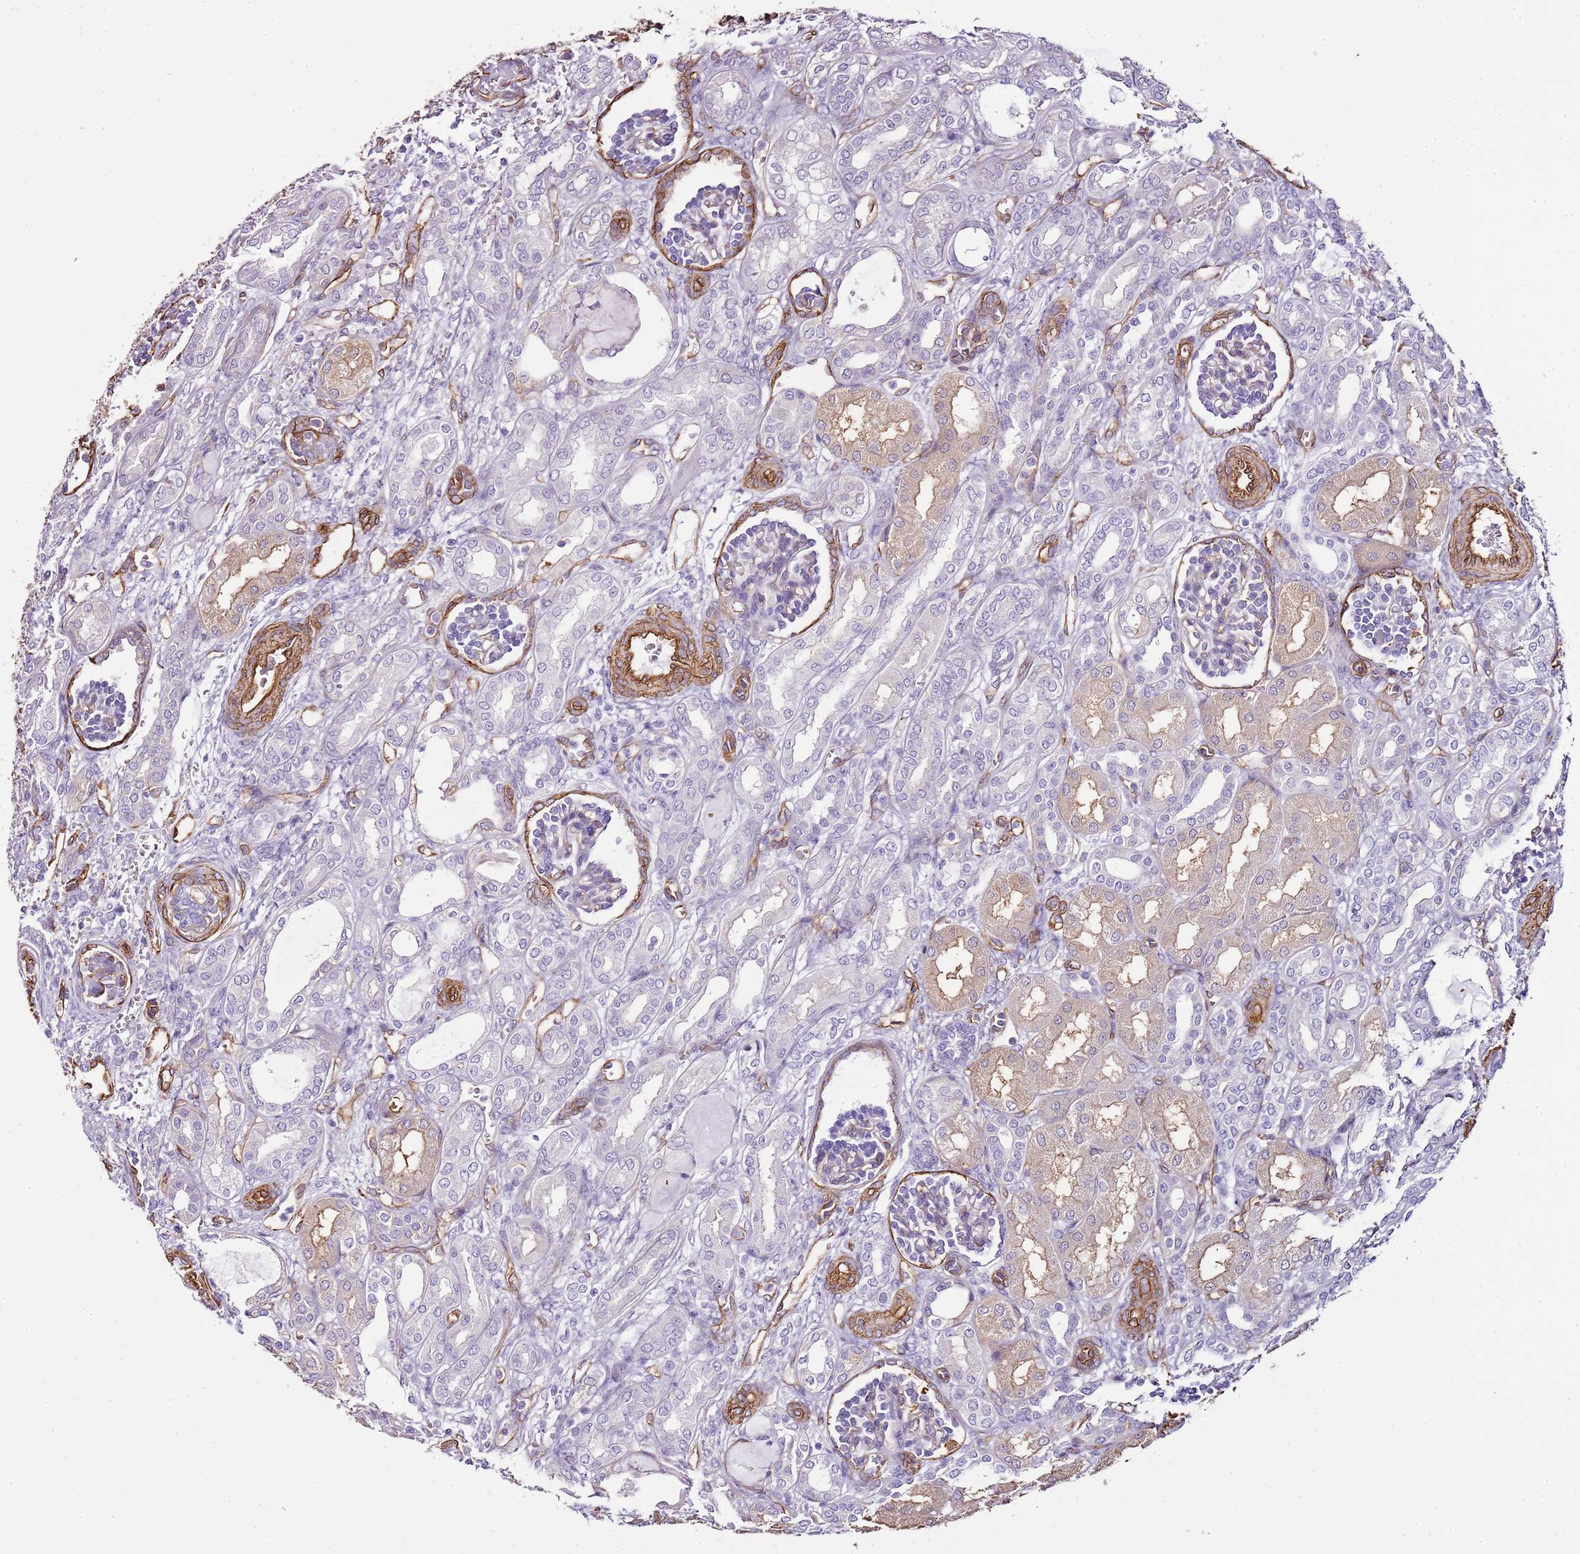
{"staining": {"intensity": "weak", "quantity": "<25%", "location": "cytoplasmic/membranous"}, "tissue": "kidney", "cell_type": "Cells in glomeruli", "image_type": "normal", "snomed": [{"axis": "morphology", "description": "Normal tissue, NOS"}, {"axis": "morphology", "description": "Neoplasm, malignant, NOS"}, {"axis": "topography", "description": "Kidney"}], "caption": "Immunohistochemistry photomicrograph of normal kidney stained for a protein (brown), which displays no expression in cells in glomeruli.", "gene": "CTDSPL", "patient": {"sex": "female", "age": 1}}